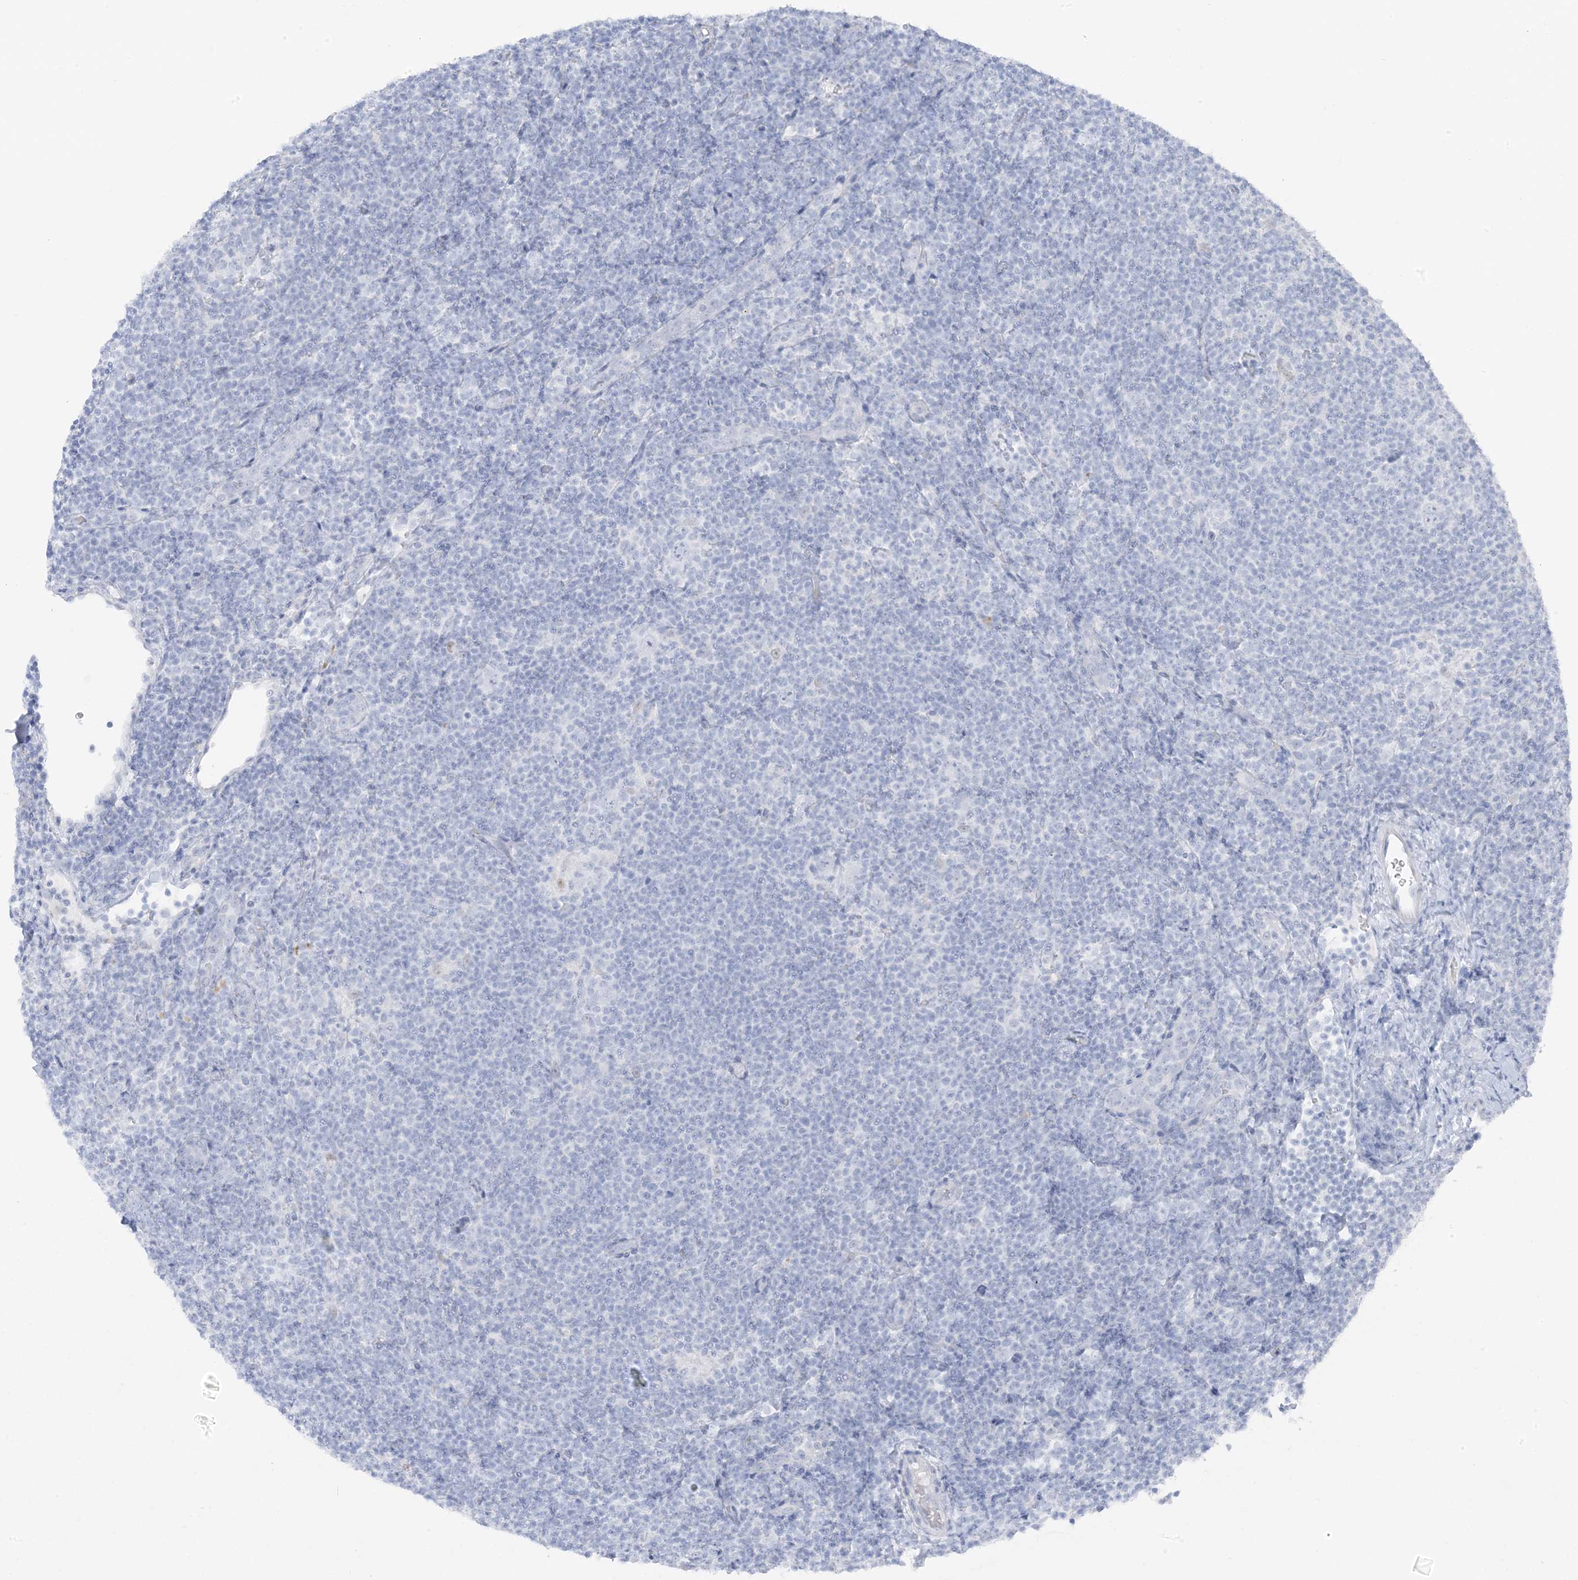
{"staining": {"intensity": "moderate", "quantity": "<25%", "location": "nuclear"}, "tissue": "lymphoma", "cell_type": "Tumor cells", "image_type": "cancer", "snomed": [{"axis": "morphology", "description": "Hodgkin's disease, NOS"}, {"axis": "topography", "description": "Lymph node"}], "caption": "An image of human Hodgkin's disease stained for a protein displays moderate nuclear brown staining in tumor cells. (DAB = brown stain, brightfield microscopy at high magnification).", "gene": "ZFP64", "patient": {"sex": "female", "age": 57}}